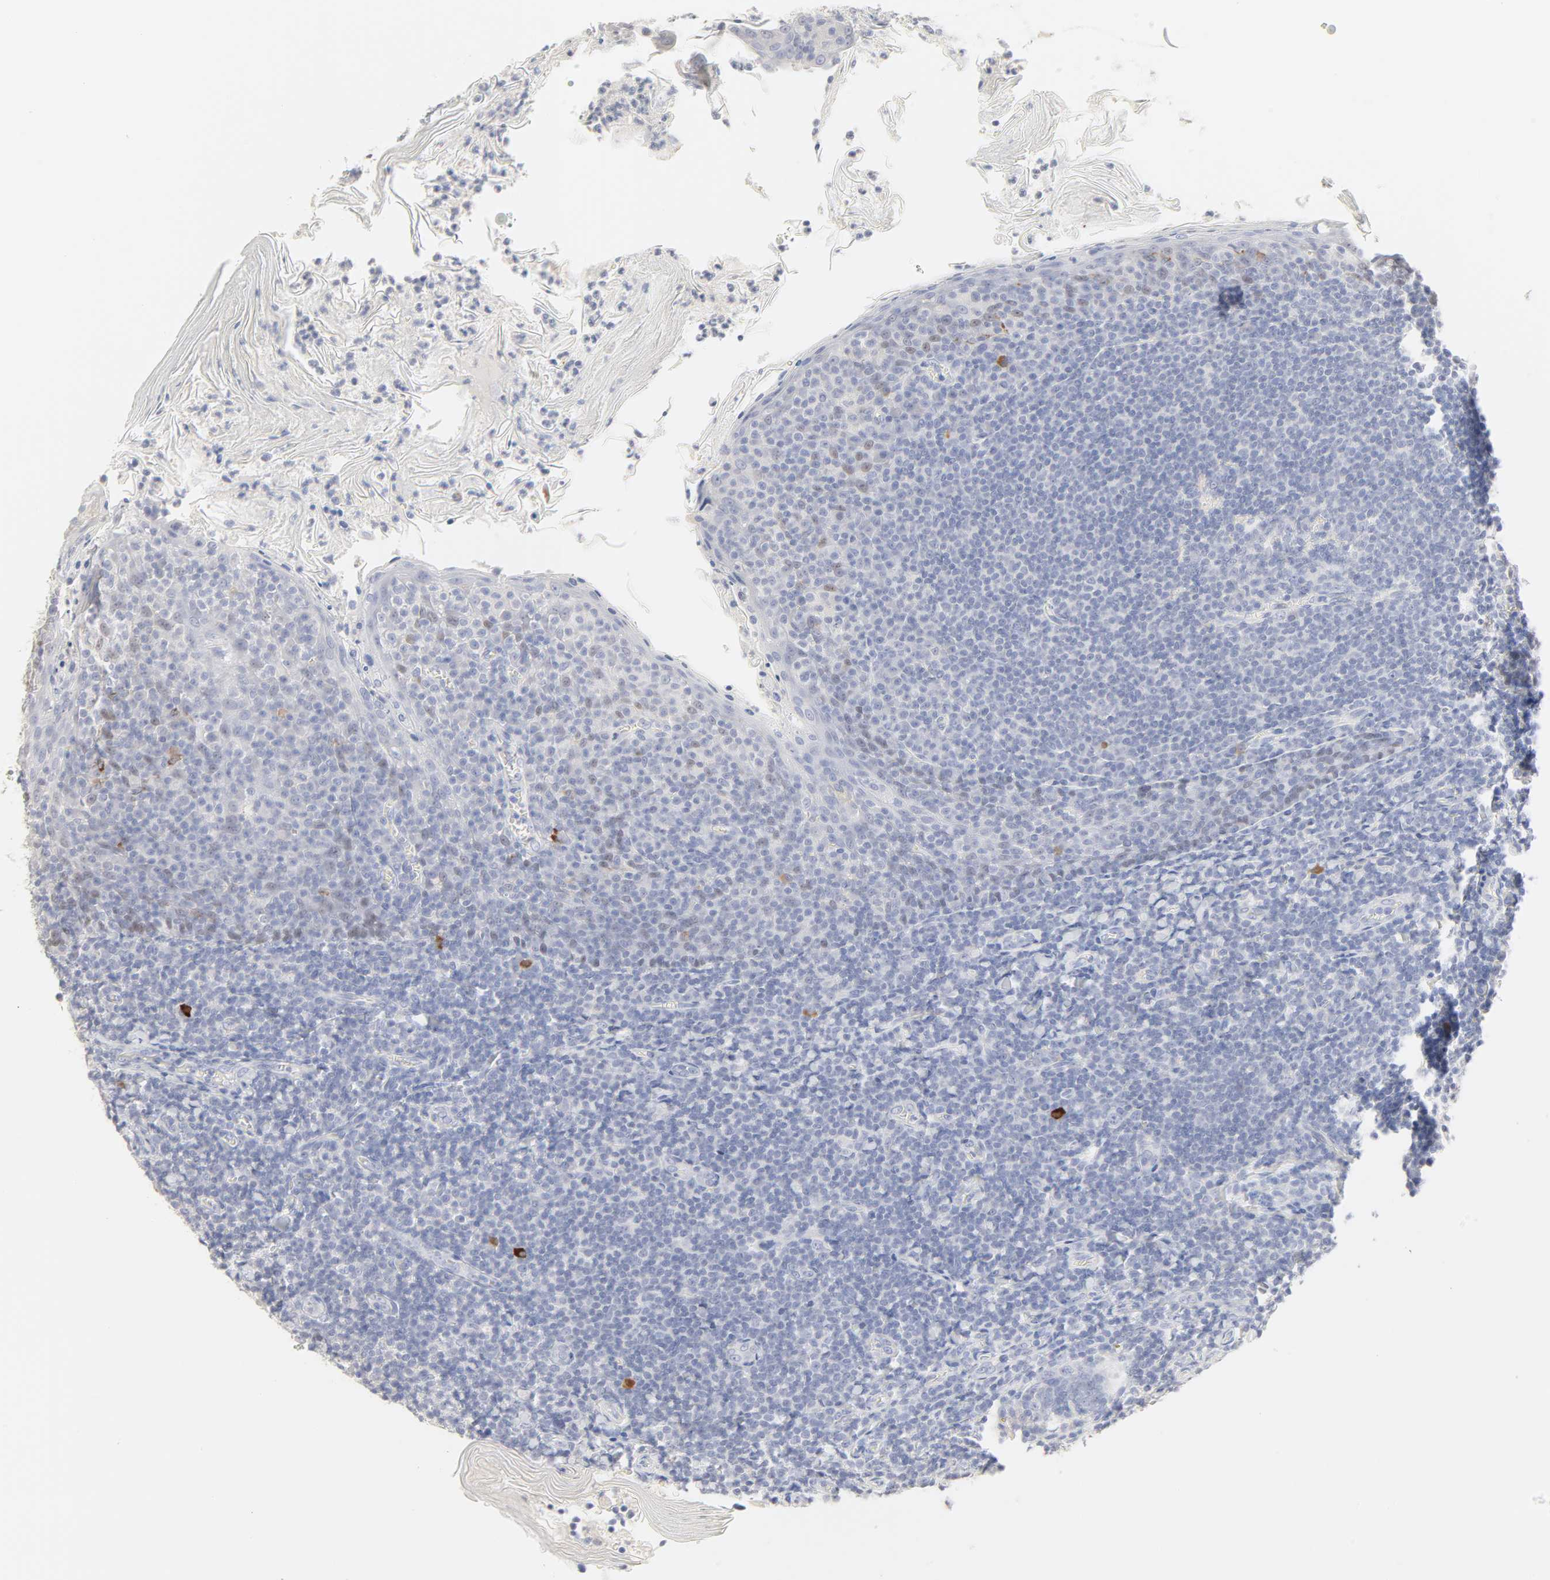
{"staining": {"intensity": "negative", "quantity": "none", "location": "none"}, "tissue": "tonsil", "cell_type": "Germinal center cells", "image_type": "normal", "snomed": [{"axis": "morphology", "description": "Normal tissue, NOS"}, {"axis": "topography", "description": "Tonsil"}], "caption": "Immunohistochemistry (IHC) of benign human tonsil exhibits no expression in germinal center cells. (Brightfield microscopy of DAB (3,3'-diaminobenzidine) immunohistochemistry at high magnification).", "gene": "FCGBP", "patient": {"sex": "male", "age": 31}}